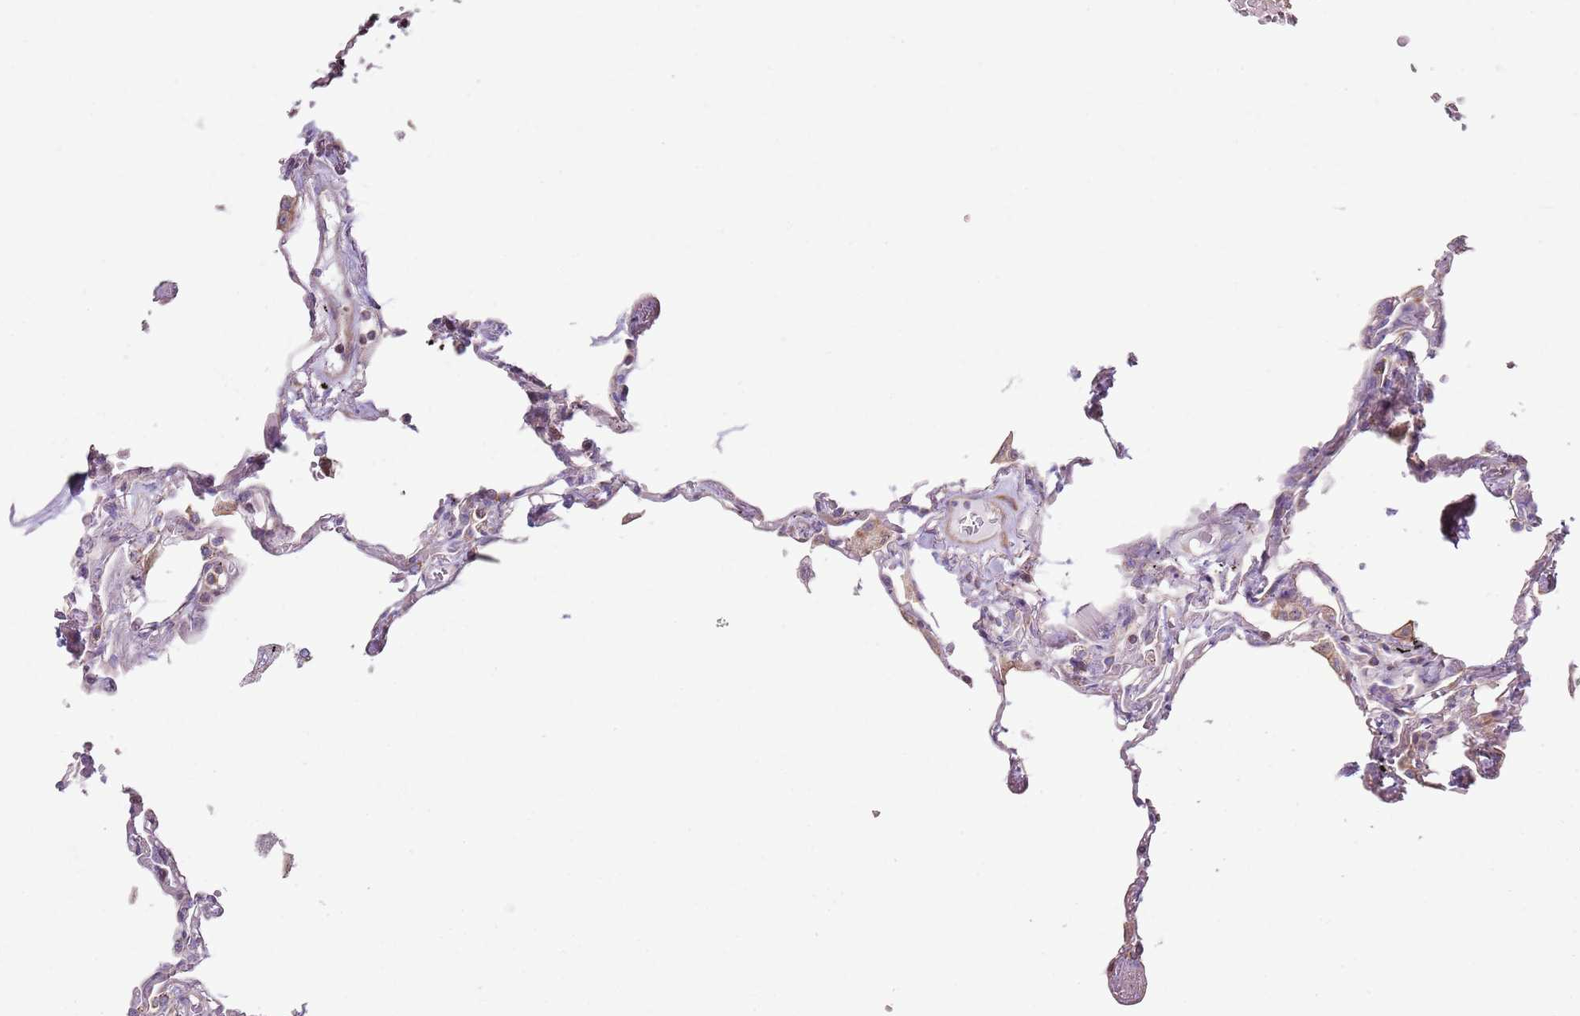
{"staining": {"intensity": "weak", "quantity": "25%-75%", "location": "cytoplasmic/membranous"}, "tissue": "lung", "cell_type": "Alveolar cells", "image_type": "normal", "snomed": [{"axis": "morphology", "description": "Normal tissue, NOS"}, {"axis": "topography", "description": "Lung"}], "caption": "About 25%-75% of alveolar cells in benign human lung exhibit weak cytoplasmic/membranous protein positivity as visualized by brown immunohistochemical staining.", "gene": "GAS8", "patient": {"sex": "female", "age": 67}}